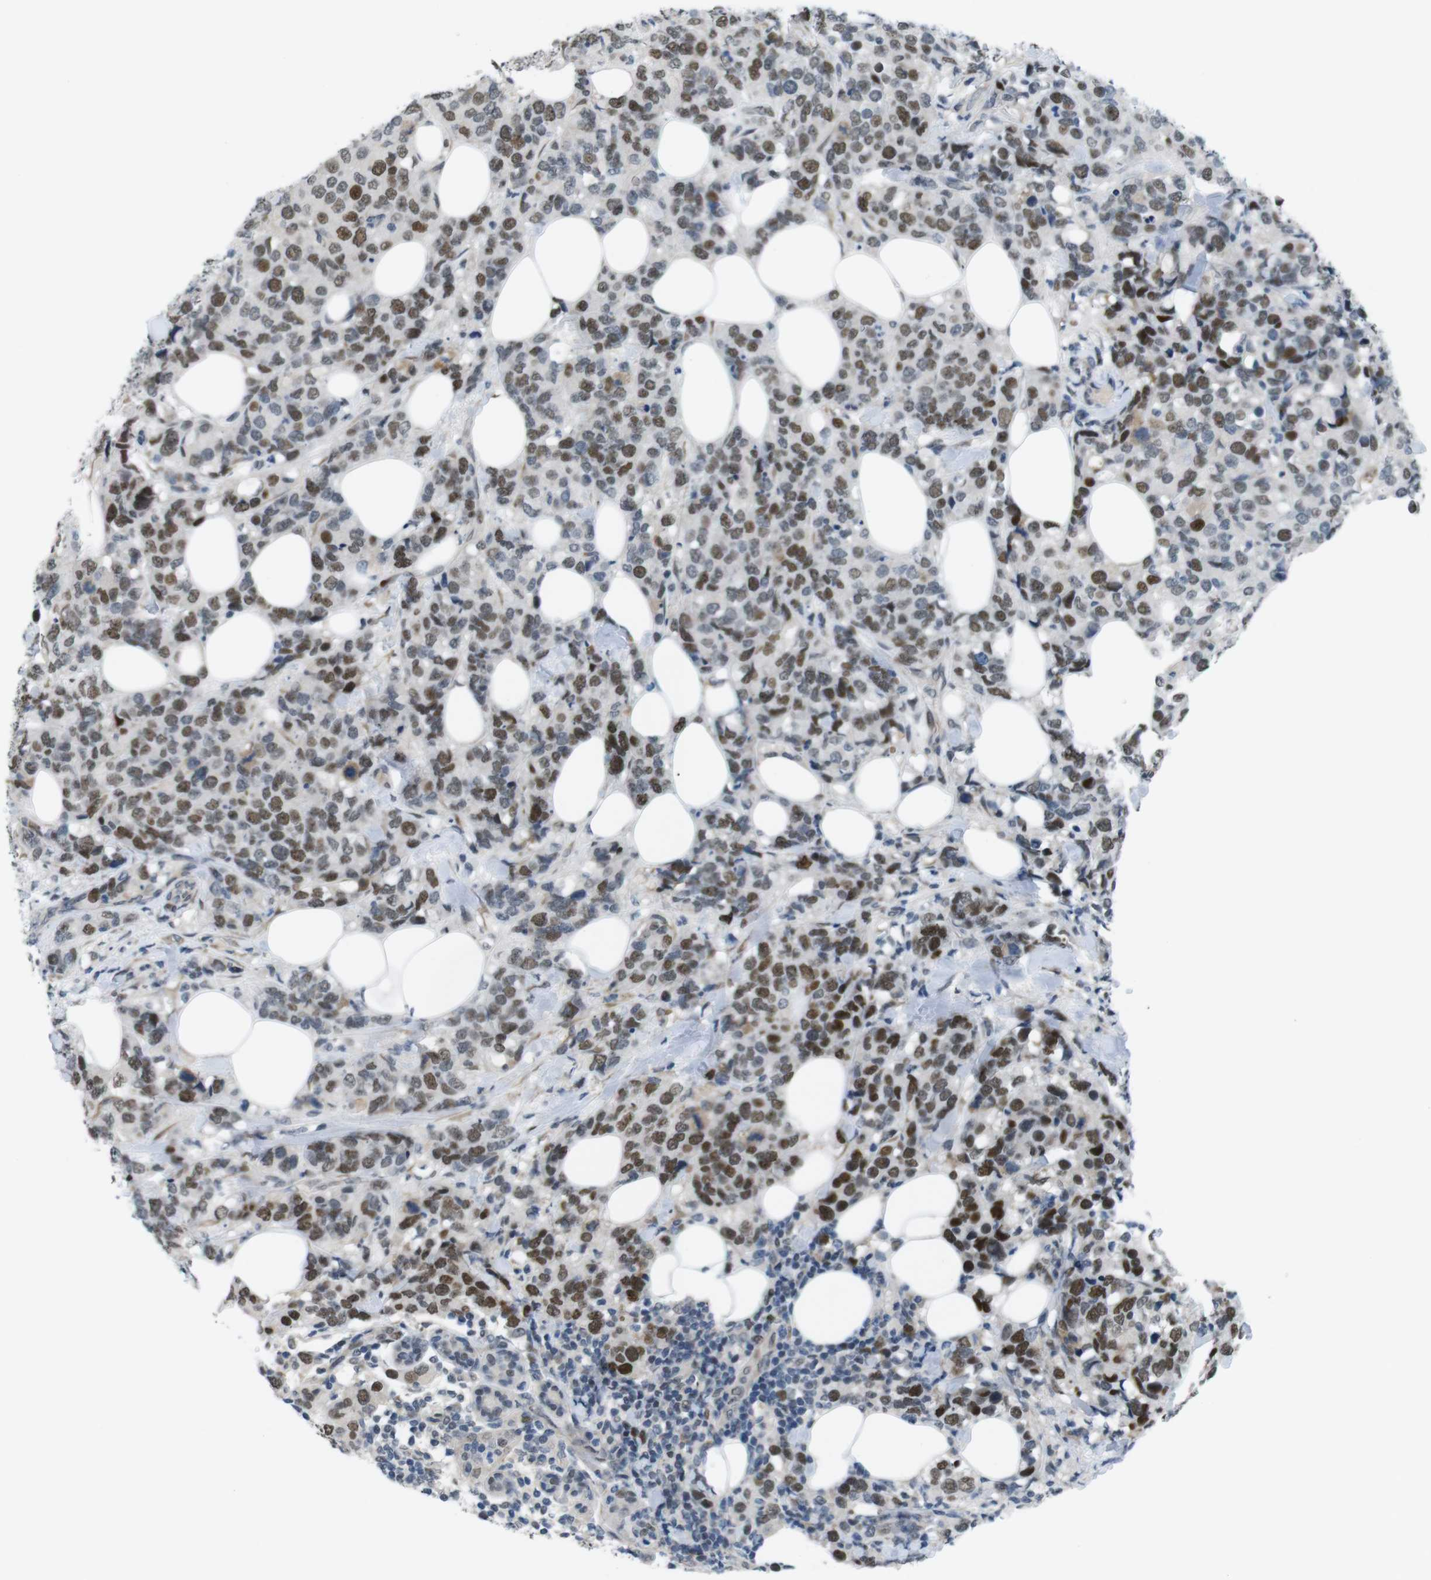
{"staining": {"intensity": "moderate", "quantity": ">75%", "location": "nuclear"}, "tissue": "breast cancer", "cell_type": "Tumor cells", "image_type": "cancer", "snomed": [{"axis": "morphology", "description": "Lobular carcinoma"}, {"axis": "topography", "description": "Breast"}], "caption": "The immunohistochemical stain labels moderate nuclear positivity in tumor cells of lobular carcinoma (breast) tissue. (DAB (3,3'-diaminobenzidine) = brown stain, brightfield microscopy at high magnification).", "gene": "SMCO2", "patient": {"sex": "female", "age": 59}}